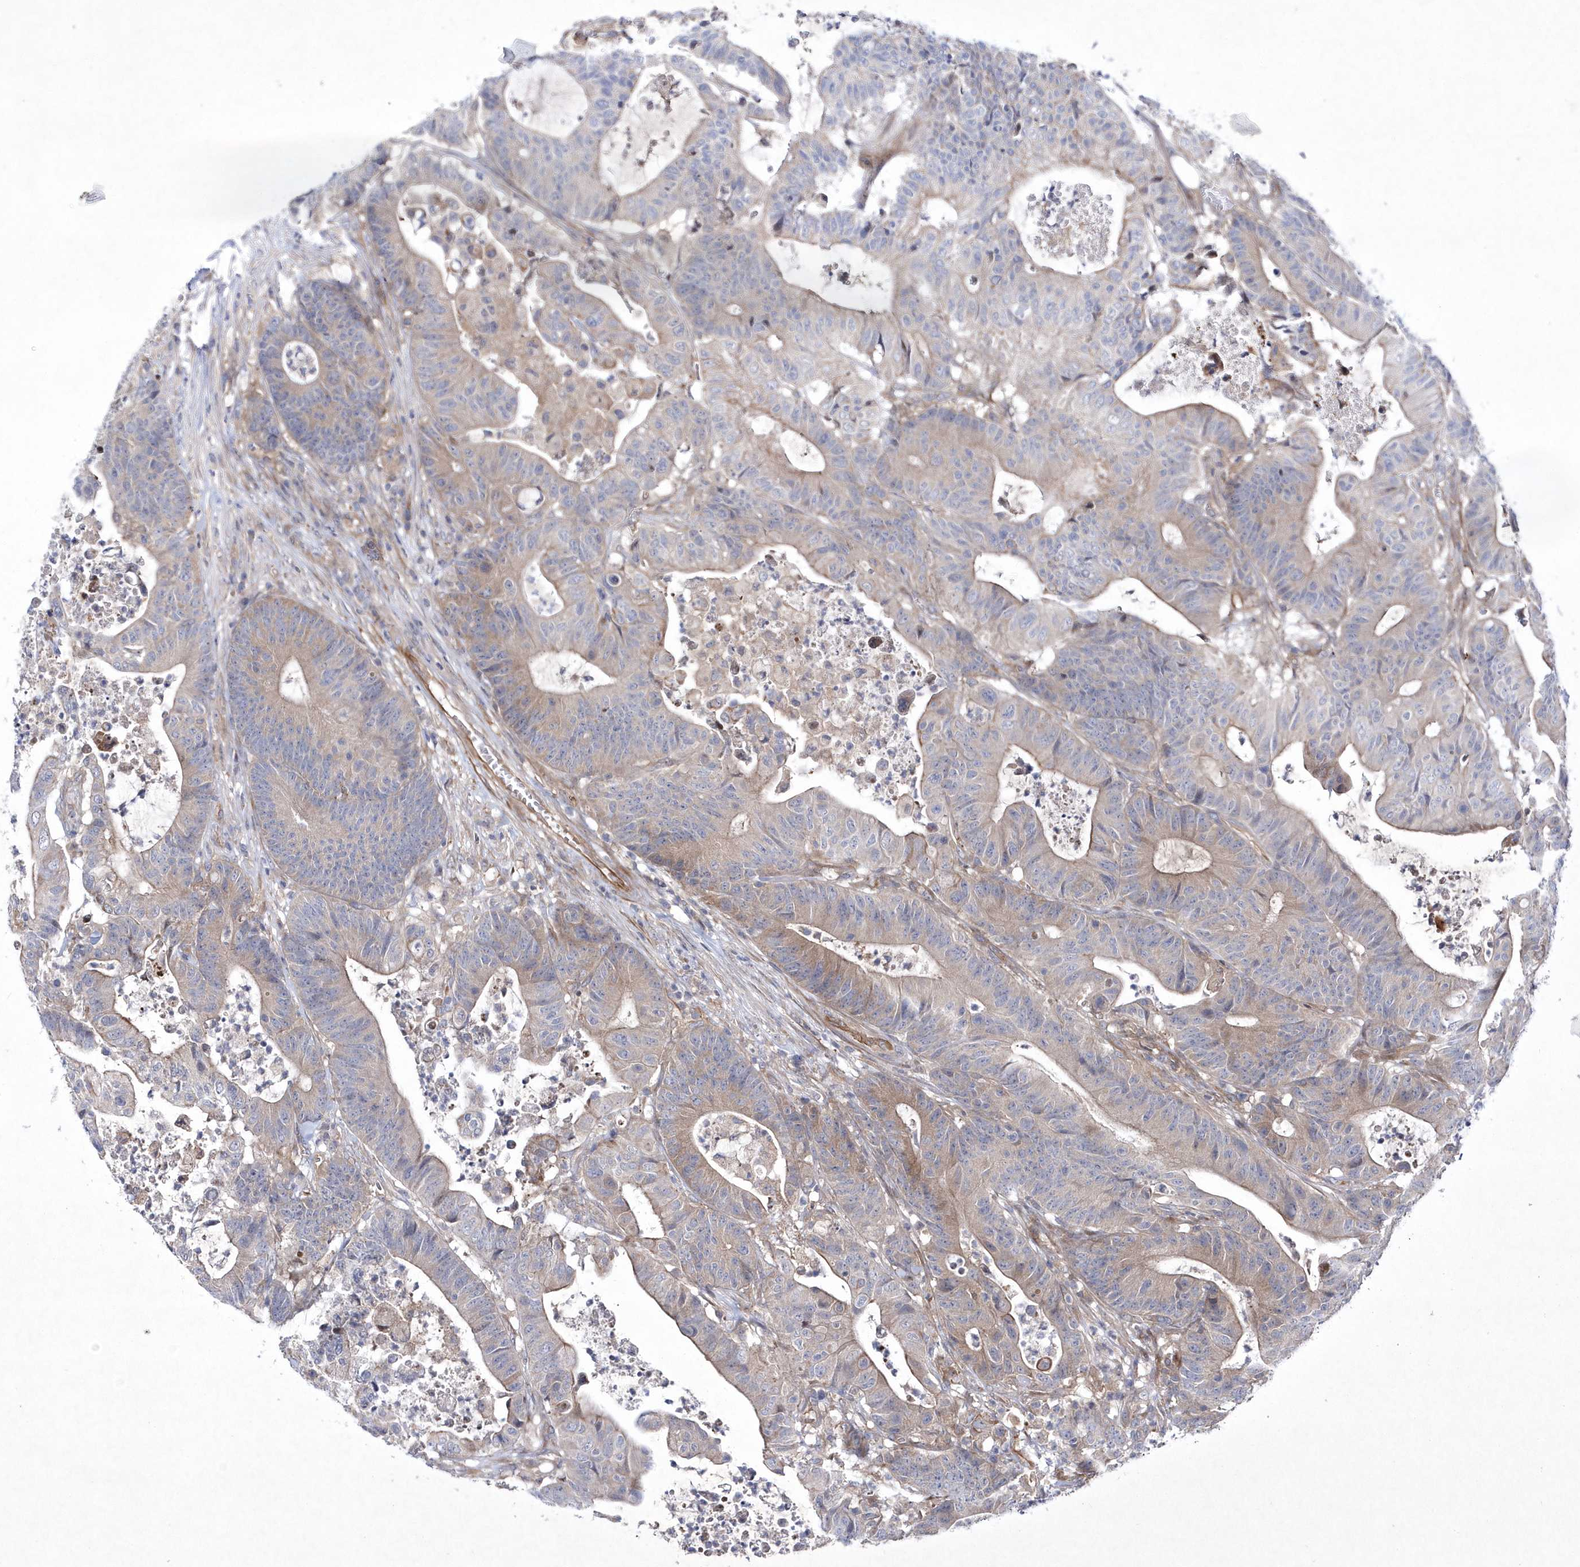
{"staining": {"intensity": "weak", "quantity": "25%-75%", "location": "cytoplasmic/membranous"}, "tissue": "colorectal cancer", "cell_type": "Tumor cells", "image_type": "cancer", "snomed": [{"axis": "morphology", "description": "Adenocarcinoma, NOS"}, {"axis": "topography", "description": "Colon"}], "caption": "A brown stain shows weak cytoplasmic/membranous staining of a protein in human colorectal cancer (adenocarcinoma) tumor cells.", "gene": "DSPP", "patient": {"sex": "female", "age": 84}}